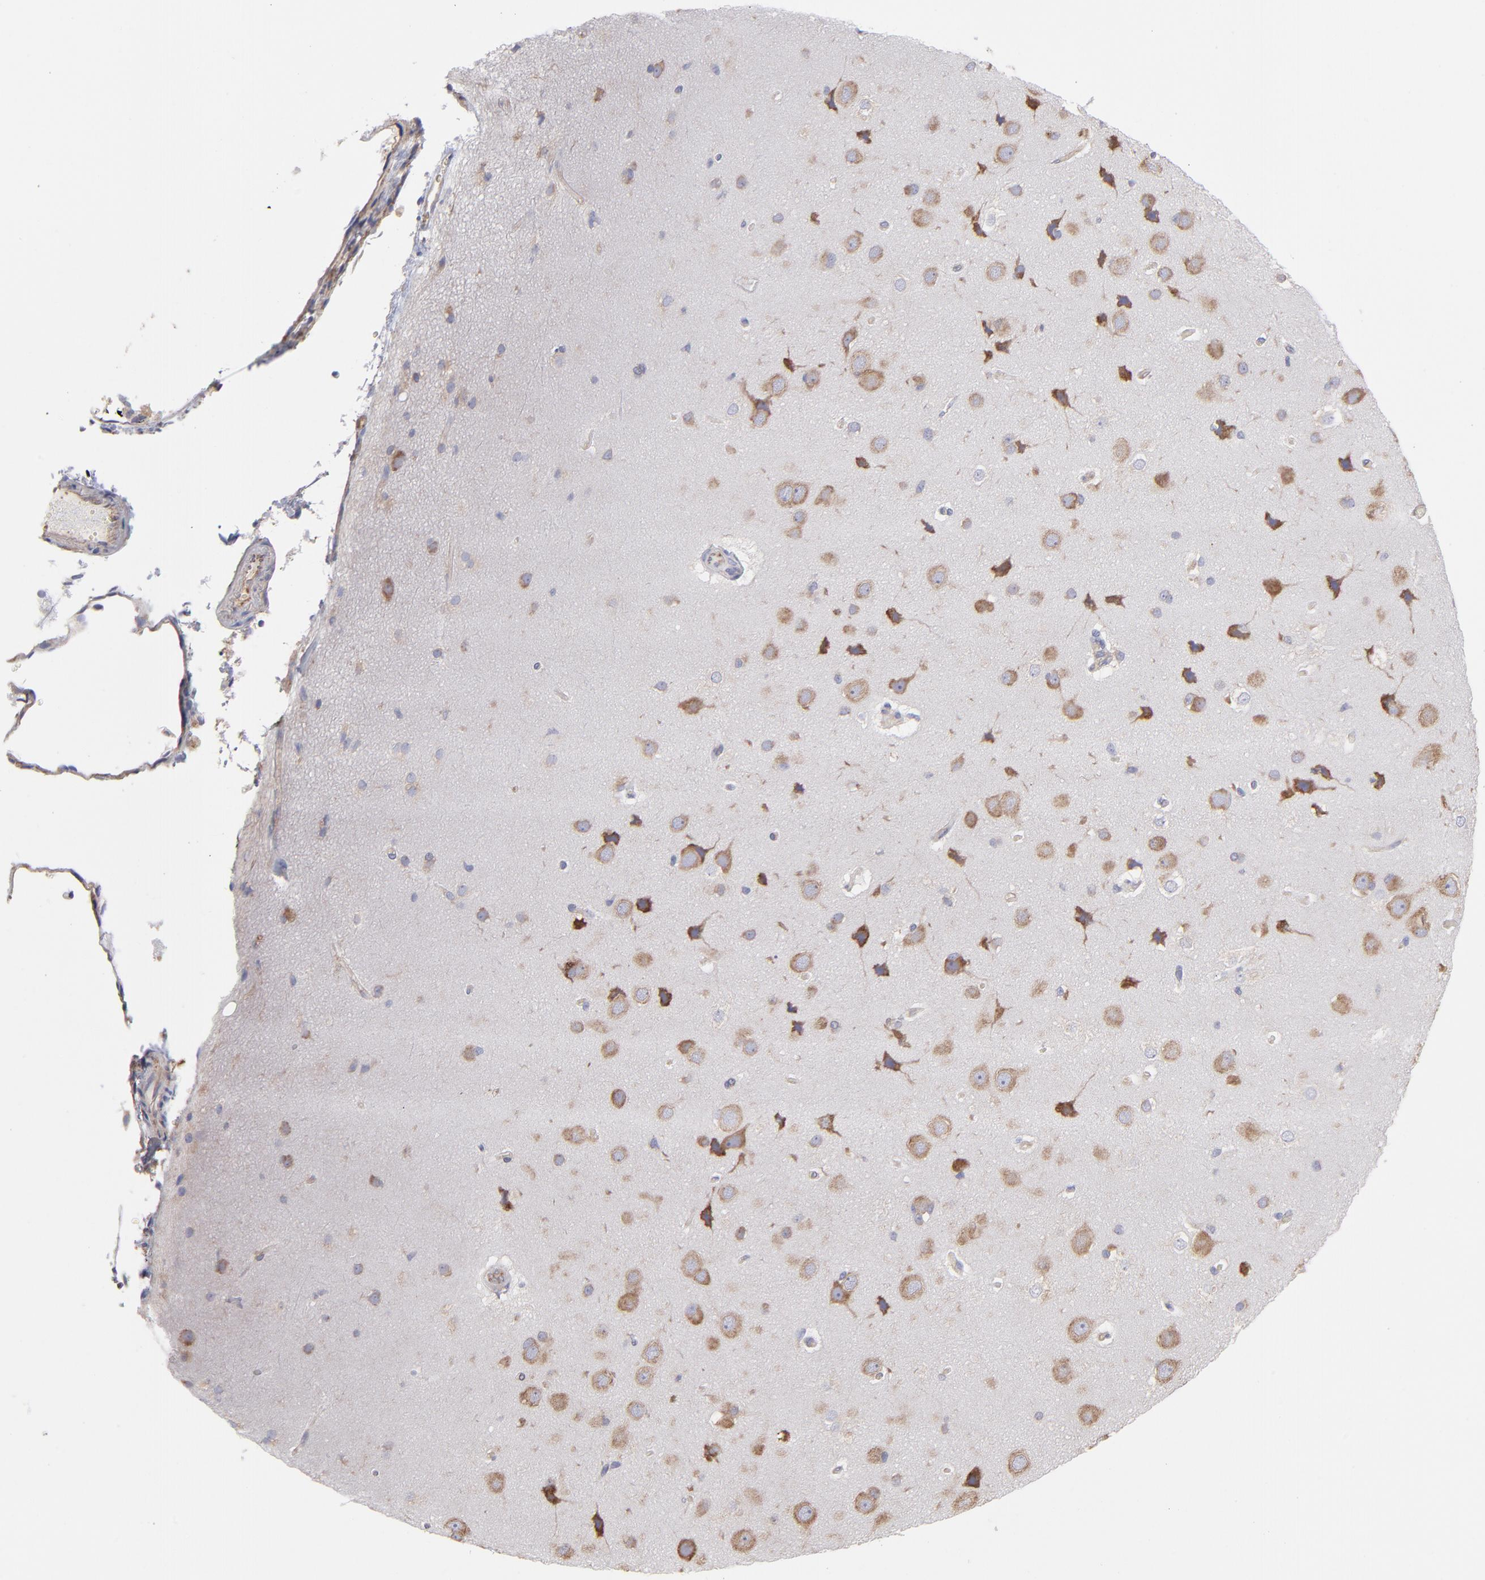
{"staining": {"intensity": "weak", "quantity": ">75%", "location": "cytoplasmic/membranous"}, "tissue": "cerebral cortex", "cell_type": "Endothelial cells", "image_type": "normal", "snomed": [{"axis": "morphology", "description": "Normal tissue, NOS"}, {"axis": "topography", "description": "Cerebral cortex"}], "caption": "This is a histology image of immunohistochemistry (IHC) staining of unremarkable cerebral cortex, which shows weak staining in the cytoplasmic/membranous of endothelial cells.", "gene": "RPLP0", "patient": {"sex": "female", "age": 45}}